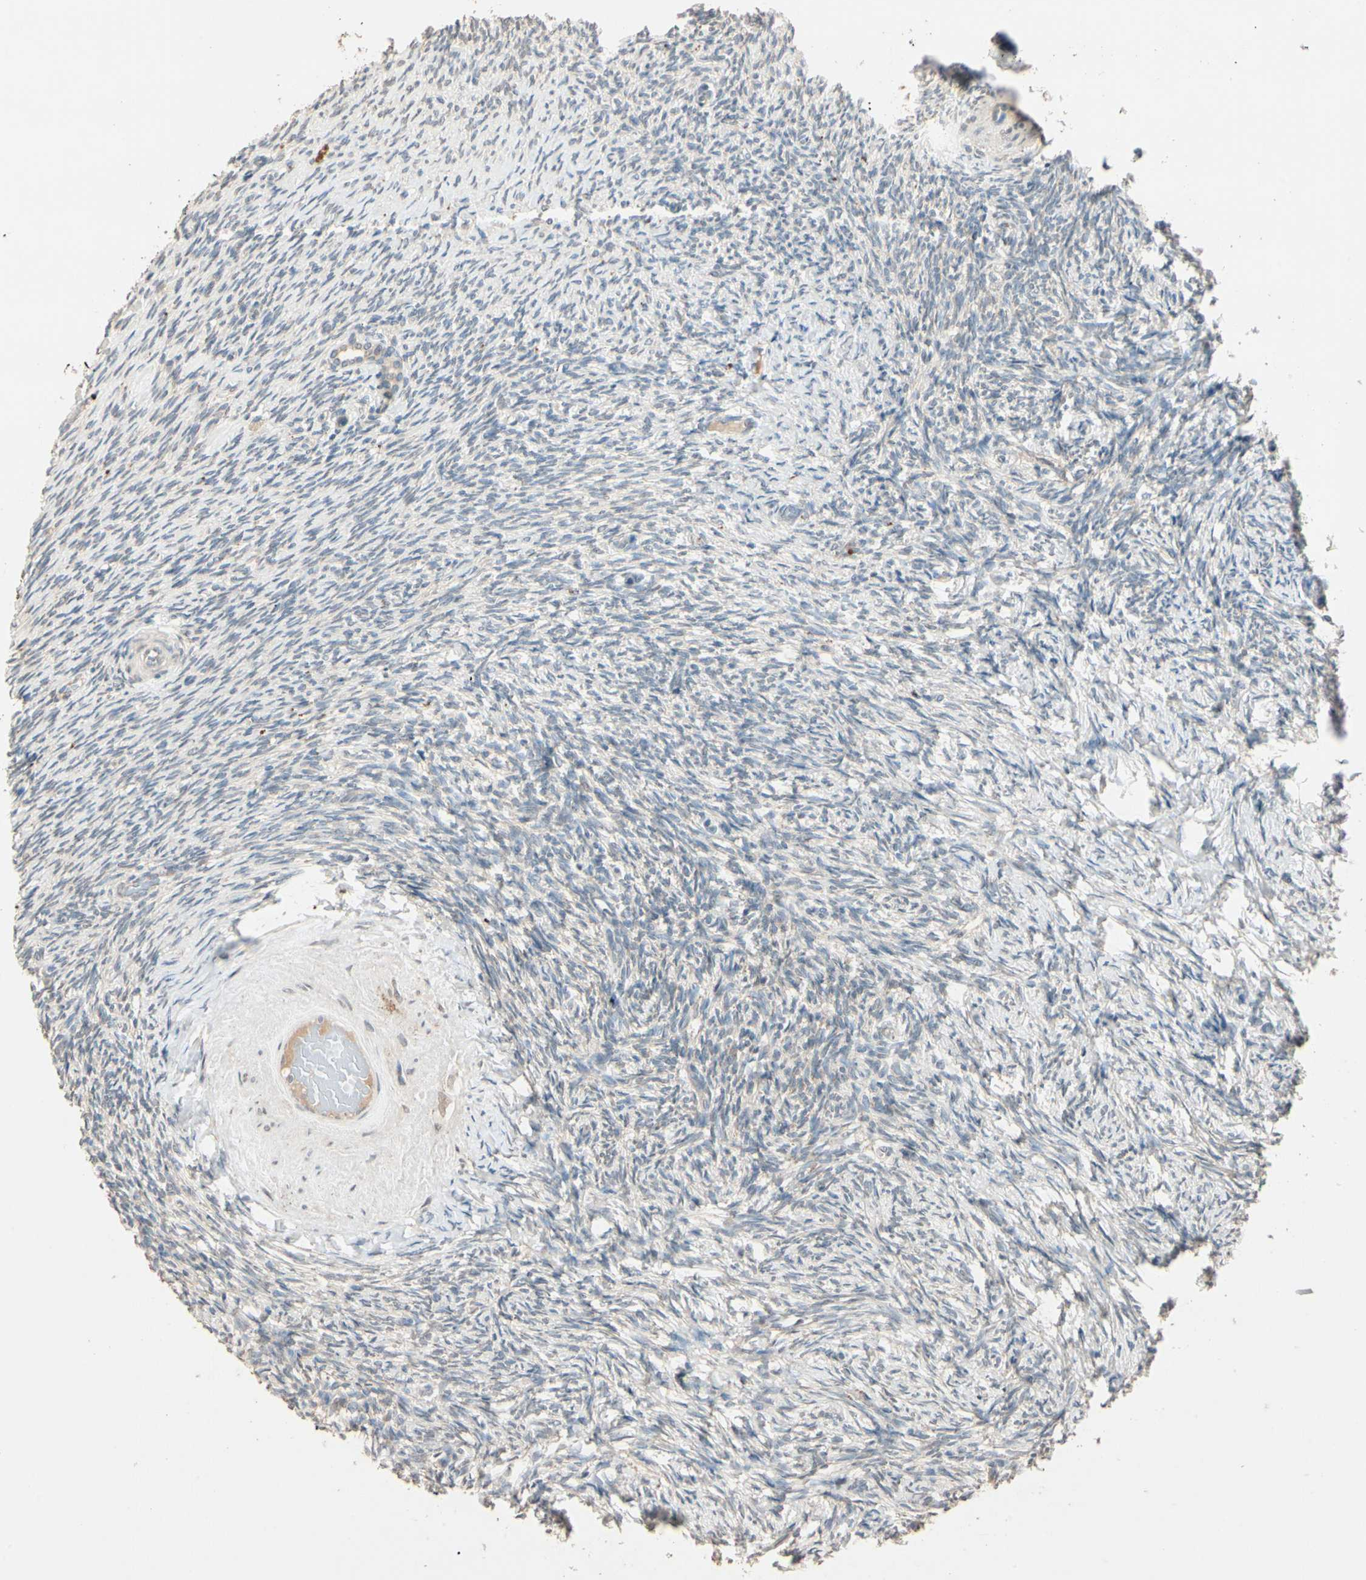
{"staining": {"intensity": "weak", "quantity": ">75%", "location": "cytoplasmic/membranous"}, "tissue": "ovary", "cell_type": "Follicle cells", "image_type": "normal", "snomed": [{"axis": "morphology", "description": "Normal tissue, NOS"}, {"axis": "topography", "description": "Ovary"}], "caption": "Protein staining demonstrates weak cytoplasmic/membranous positivity in about >75% of follicle cells in unremarkable ovary. (IHC, brightfield microscopy, high magnification).", "gene": "ACSL5", "patient": {"sex": "female", "age": 60}}